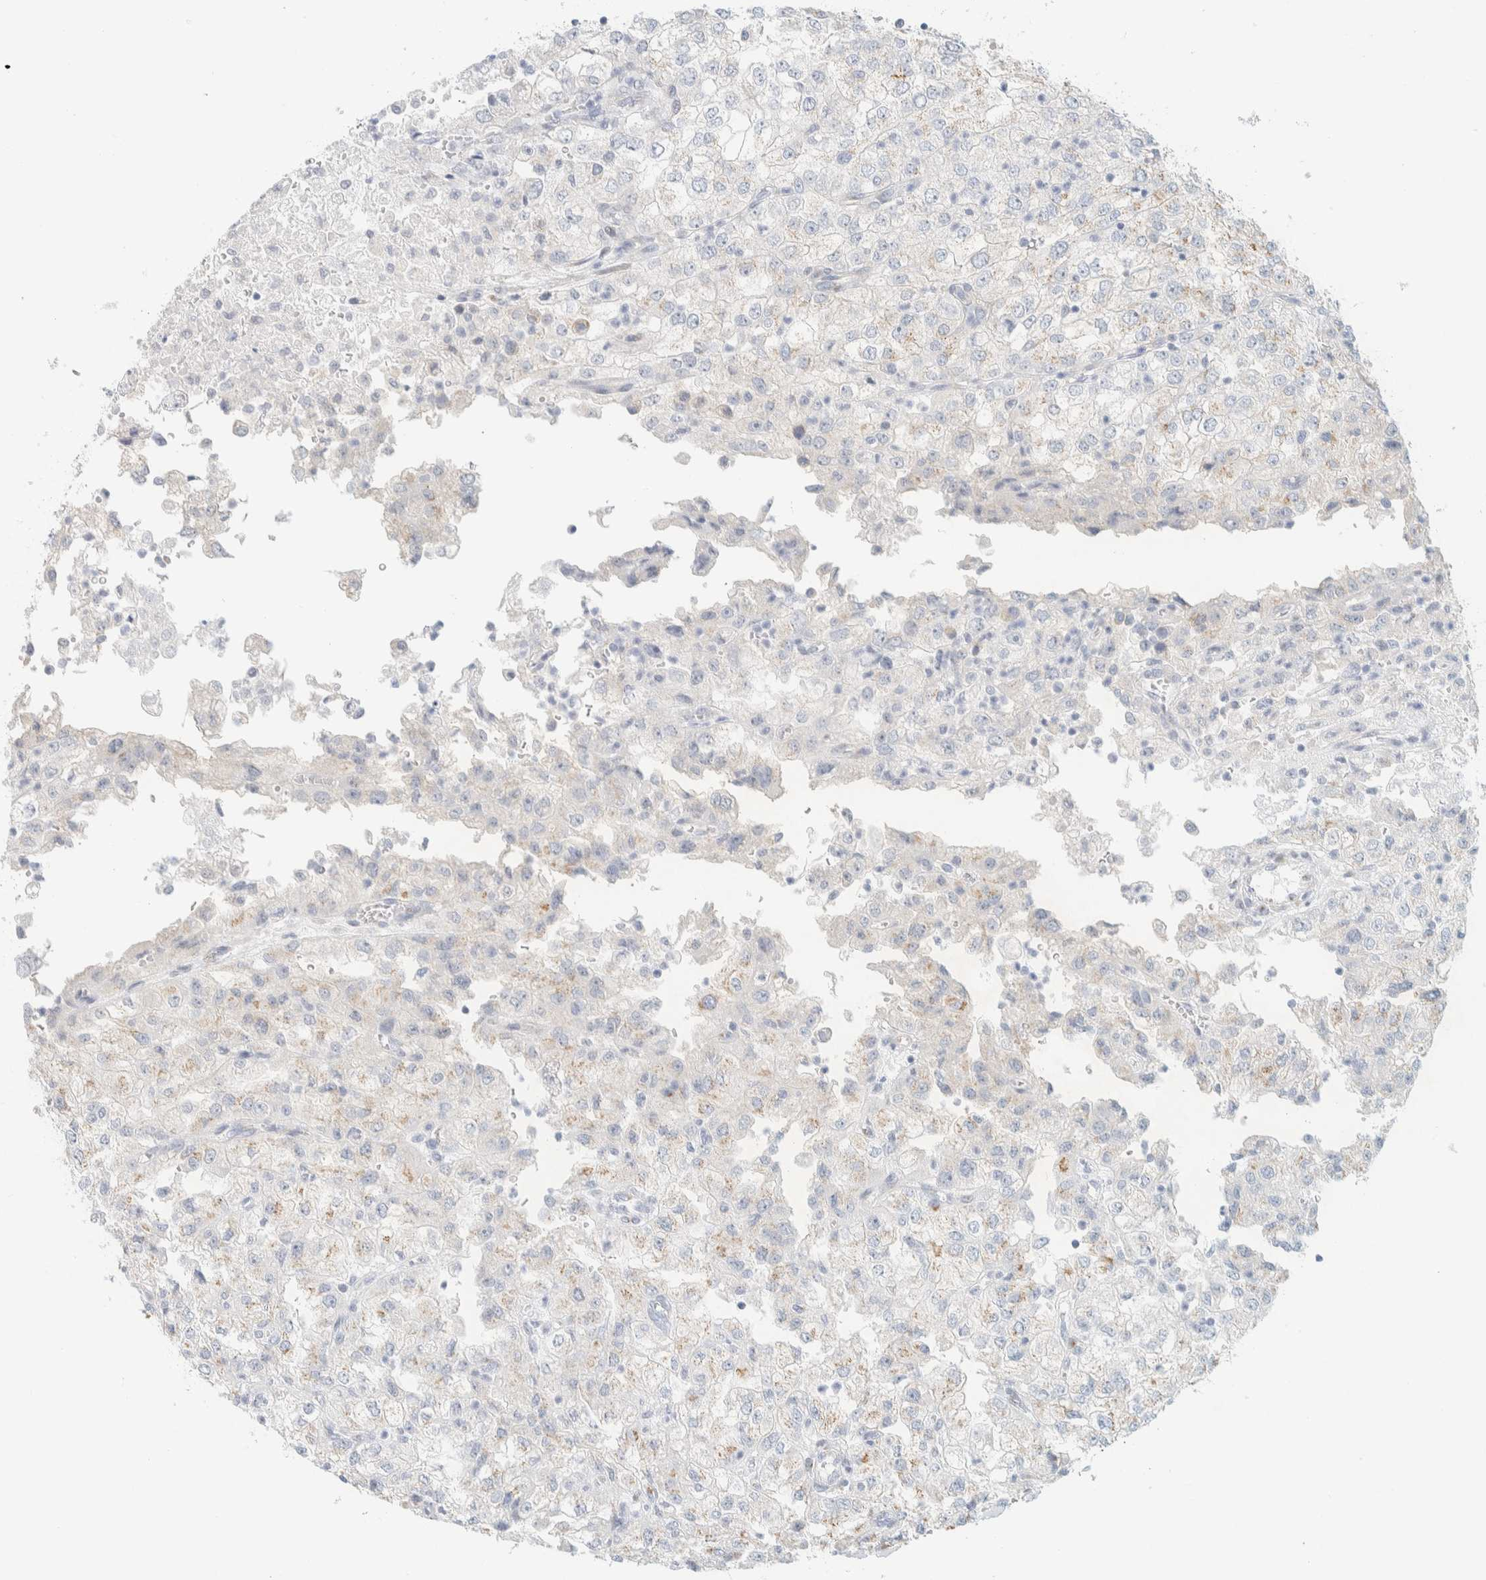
{"staining": {"intensity": "negative", "quantity": "none", "location": "none"}, "tissue": "renal cancer", "cell_type": "Tumor cells", "image_type": "cancer", "snomed": [{"axis": "morphology", "description": "Adenocarcinoma, NOS"}, {"axis": "topography", "description": "Kidney"}], "caption": "Immunohistochemical staining of renal cancer (adenocarcinoma) shows no significant staining in tumor cells.", "gene": "SPNS3", "patient": {"sex": "female", "age": 54}}